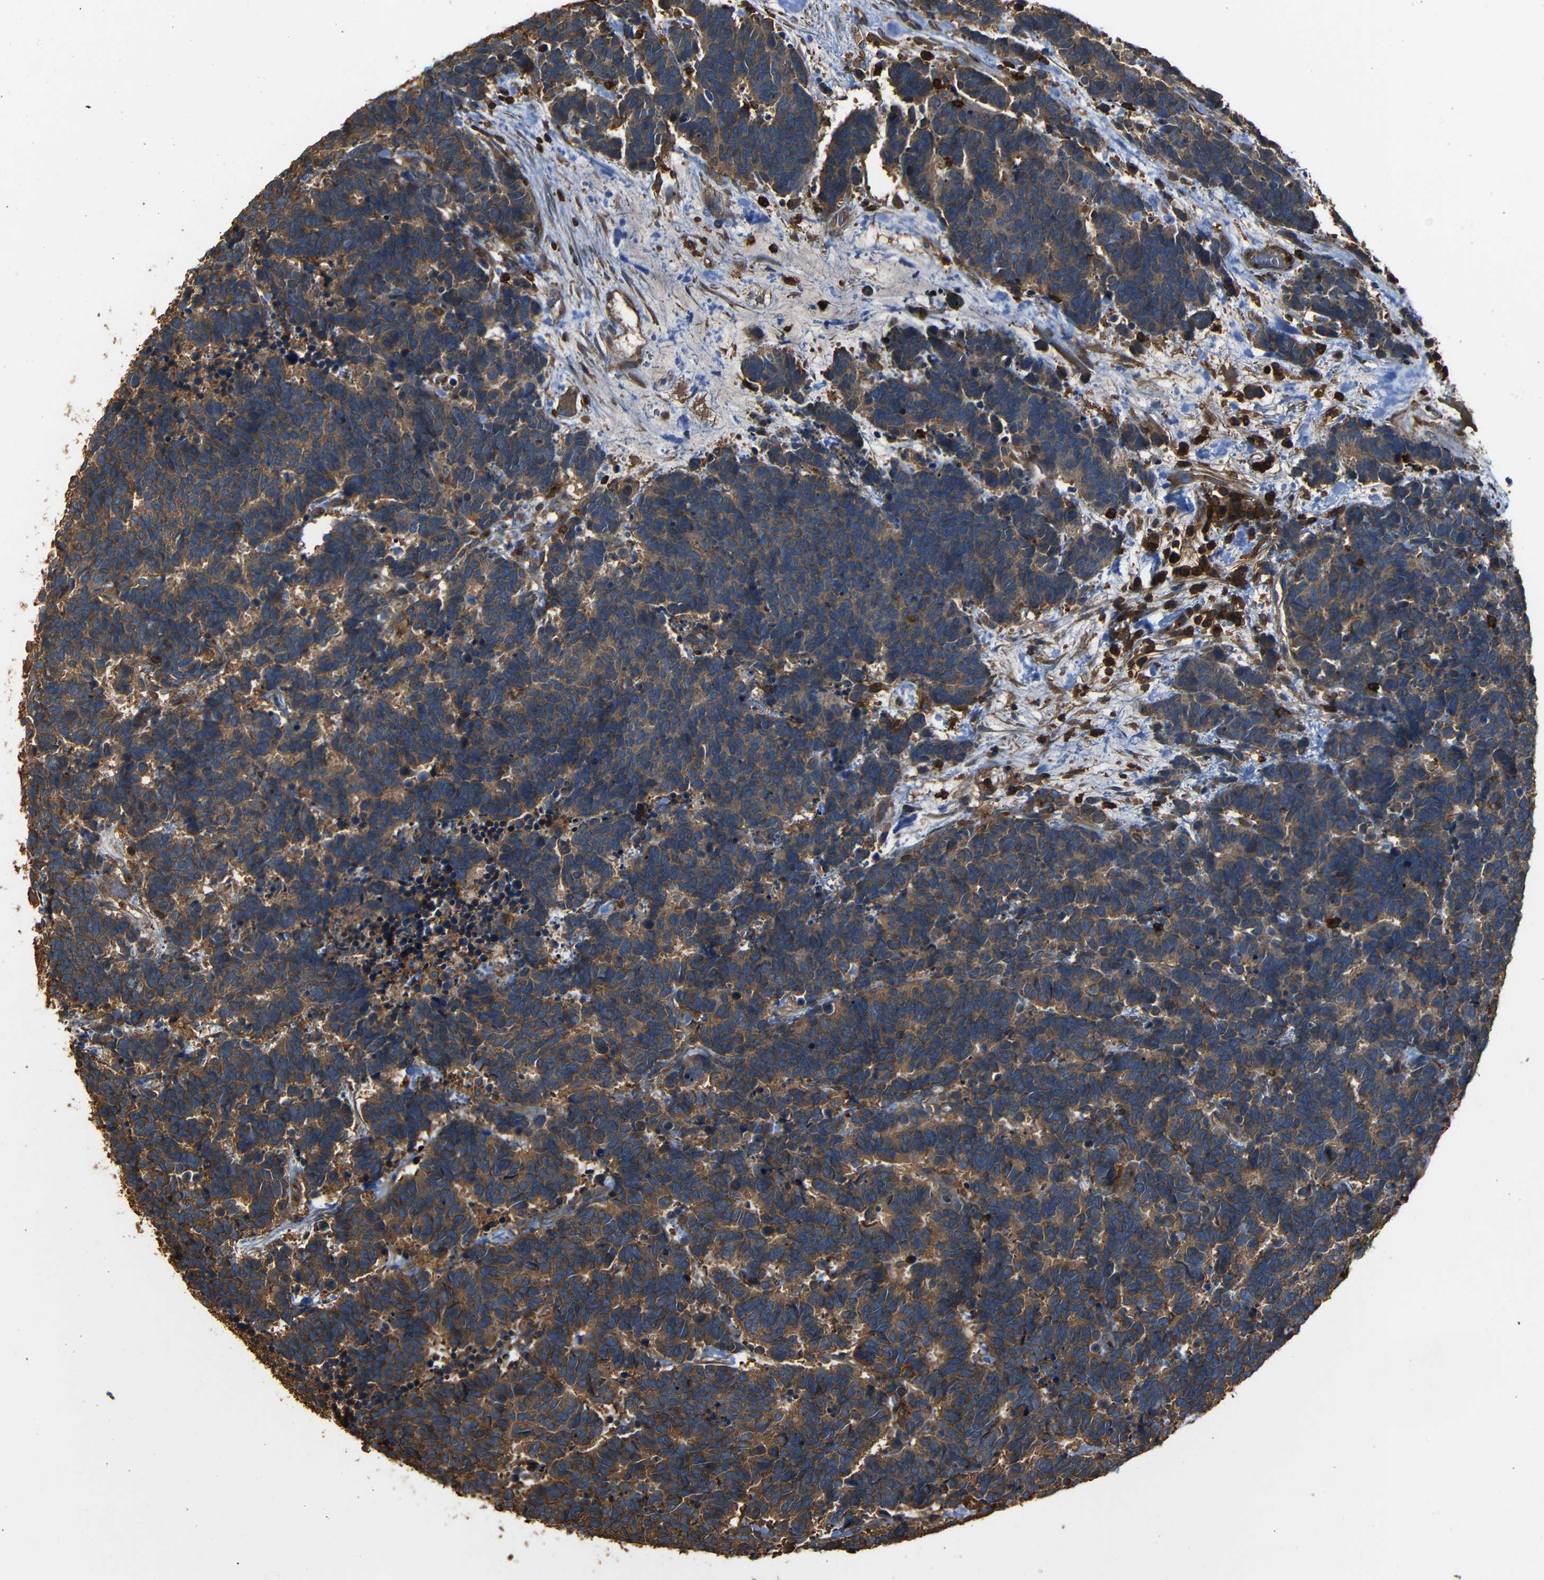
{"staining": {"intensity": "moderate", "quantity": ">75%", "location": "cytoplasmic/membranous"}, "tissue": "carcinoid", "cell_type": "Tumor cells", "image_type": "cancer", "snomed": [{"axis": "morphology", "description": "Carcinoma, NOS"}, {"axis": "morphology", "description": "Carcinoid, malignant, NOS"}, {"axis": "topography", "description": "Urinary bladder"}], "caption": "A medium amount of moderate cytoplasmic/membranous staining is seen in approximately >75% of tumor cells in carcinoid tissue. The protein of interest is stained brown, and the nuclei are stained in blue (DAB IHC with brightfield microscopy, high magnification).", "gene": "ADGRE5", "patient": {"sex": "male", "age": 57}}